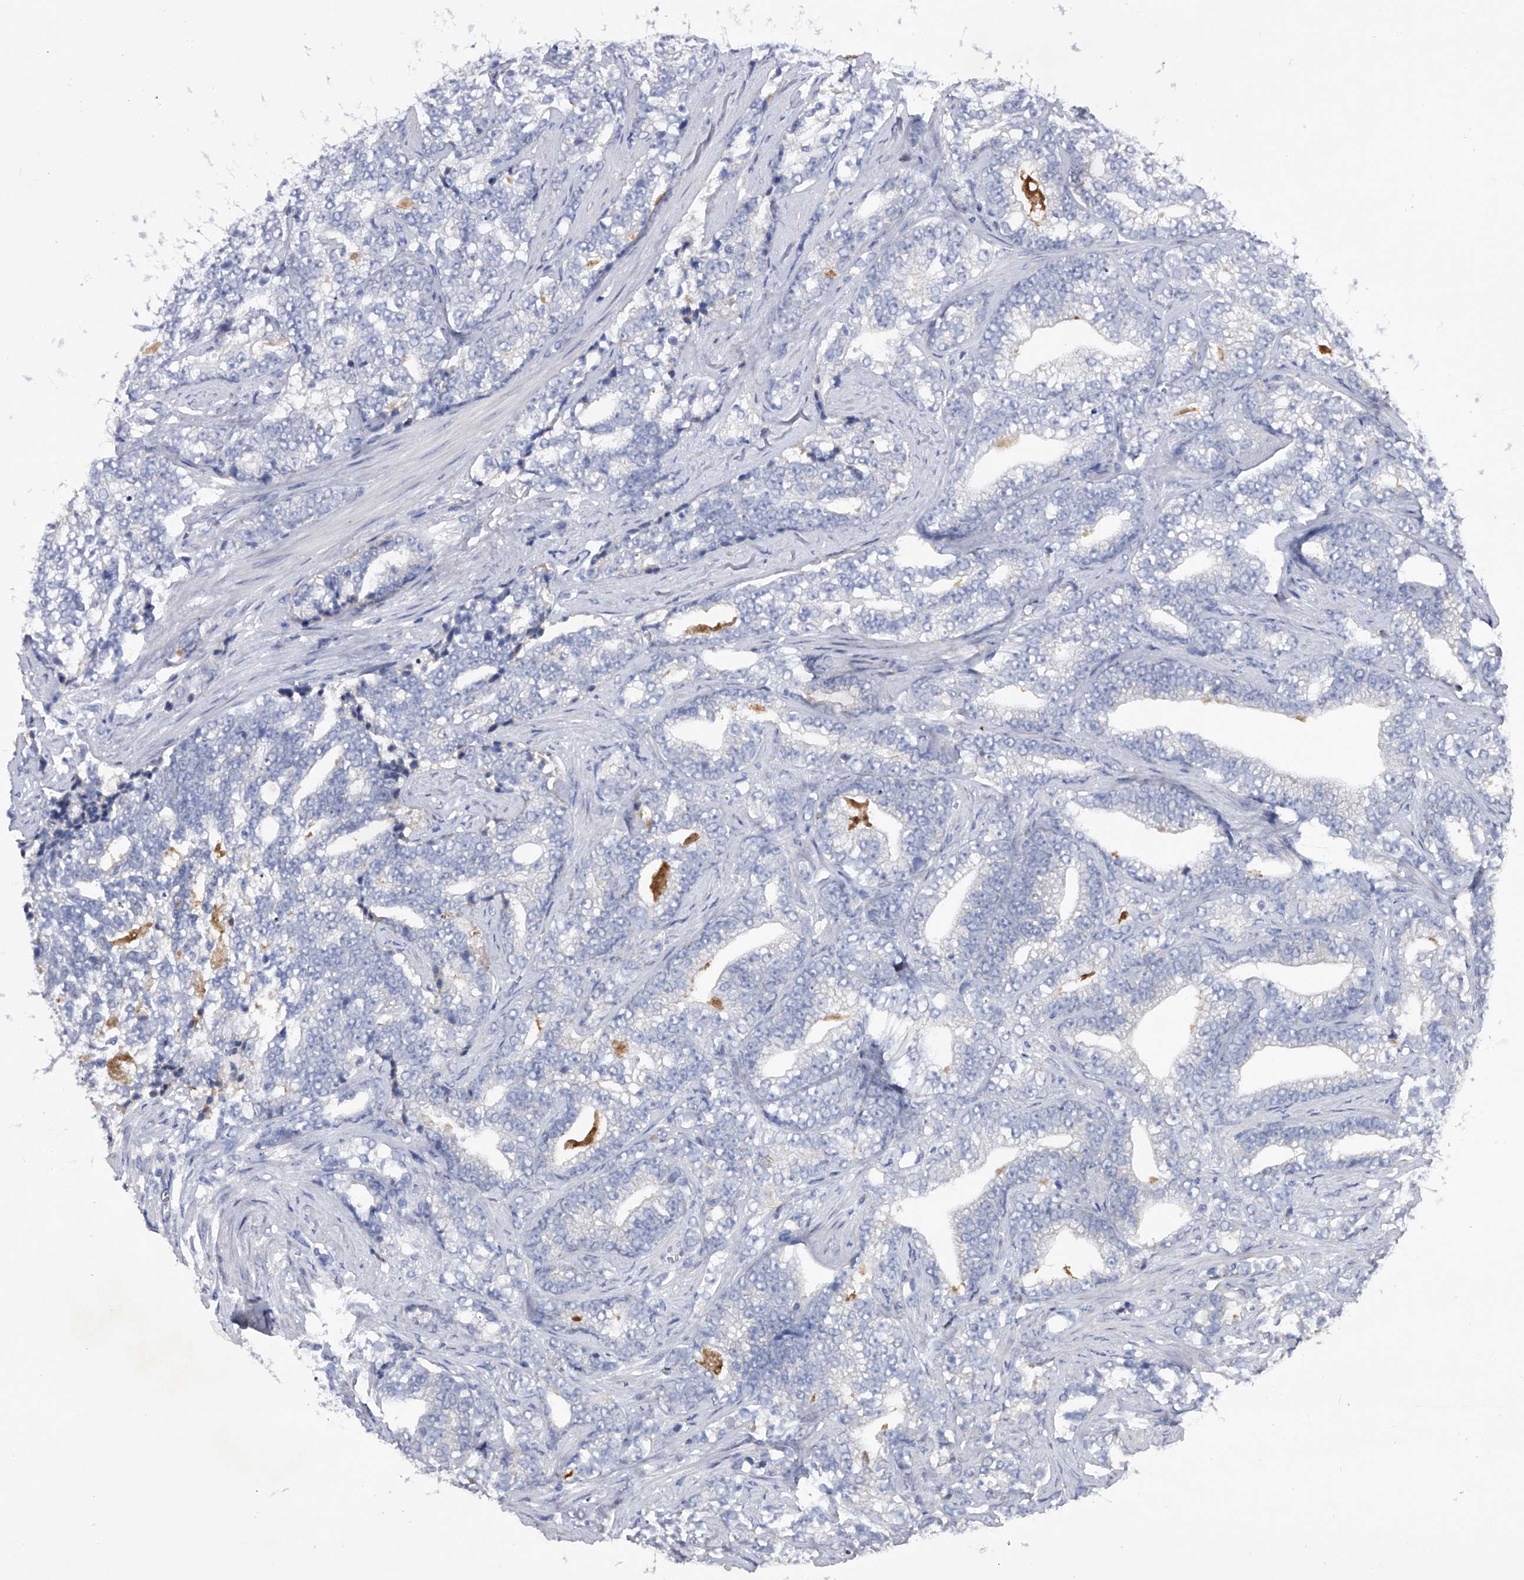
{"staining": {"intensity": "negative", "quantity": "none", "location": "none"}, "tissue": "prostate cancer", "cell_type": "Tumor cells", "image_type": "cancer", "snomed": [{"axis": "morphology", "description": "Adenocarcinoma, High grade"}, {"axis": "topography", "description": "Prostate and seminal vesicle, NOS"}], "caption": "A histopathology image of adenocarcinoma (high-grade) (prostate) stained for a protein shows no brown staining in tumor cells.", "gene": "ASNS", "patient": {"sex": "male", "age": 67}}